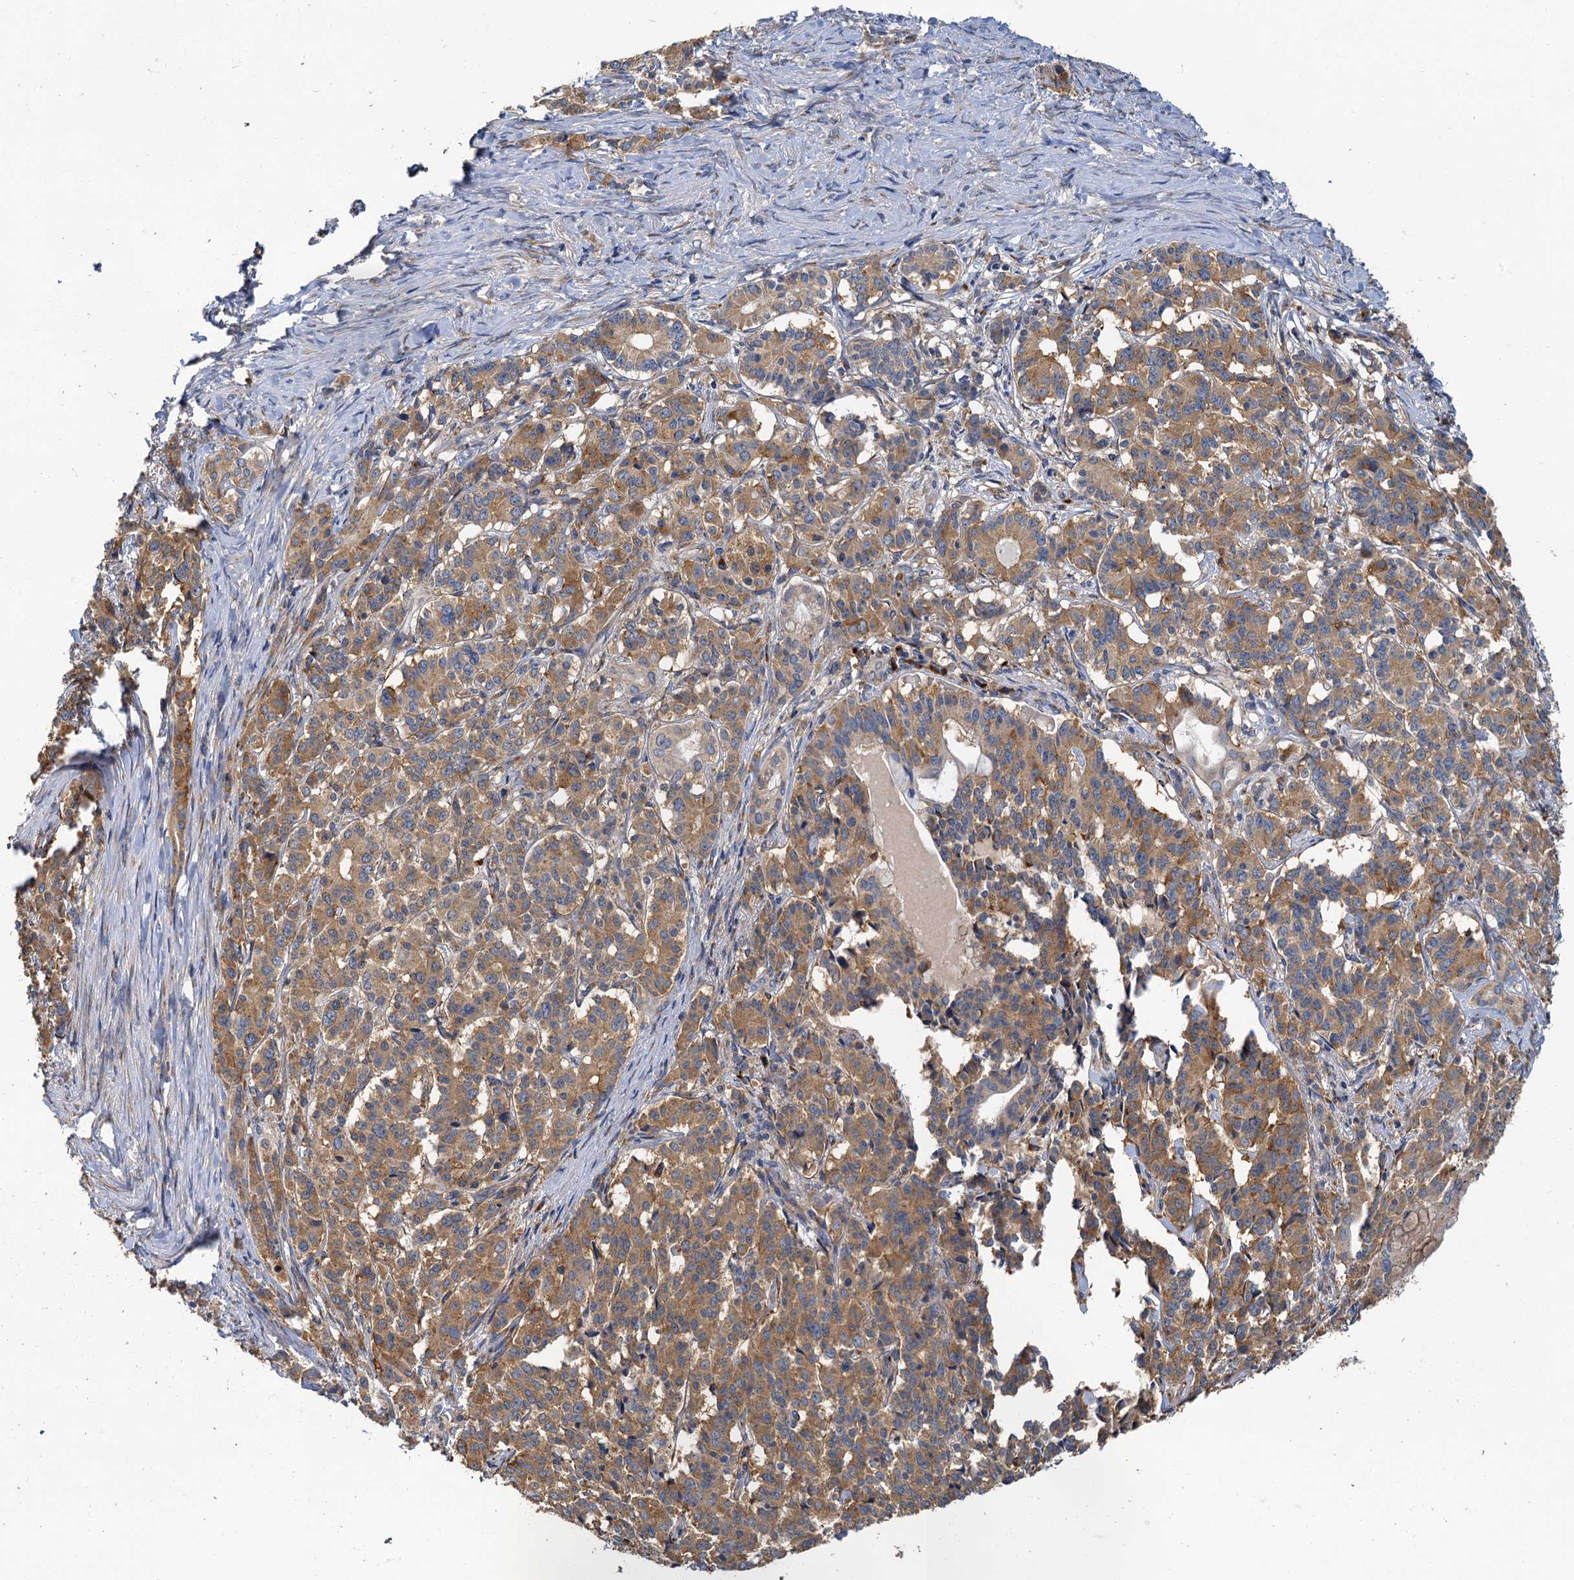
{"staining": {"intensity": "moderate", "quantity": ">75%", "location": "cytoplasmic/membranous"}, "tissue": "pancreatic cancer", "cell_type": "Tumor cells", "image_type": "cancer", "snomed": [{"axis": "morphology", "description": "Adenocarcinoma, NOS"}, {"axis": "topography", "description": "Pancreas"}], "caption": "Immunohistochemical staining of adenocarcinoma (pancreatic) exhibits moderate cytoplasmic/membranous protein expression in approximately >75% of tumor cells. The staining is performed using DAB (3,3'-diaminobenzidine) brown chromogen to label protein expression. The nuclei are counter-stained blue using hematoxylin.", "gene": "NKAPD1", "patient": {"sex": "female", "age": 74}}